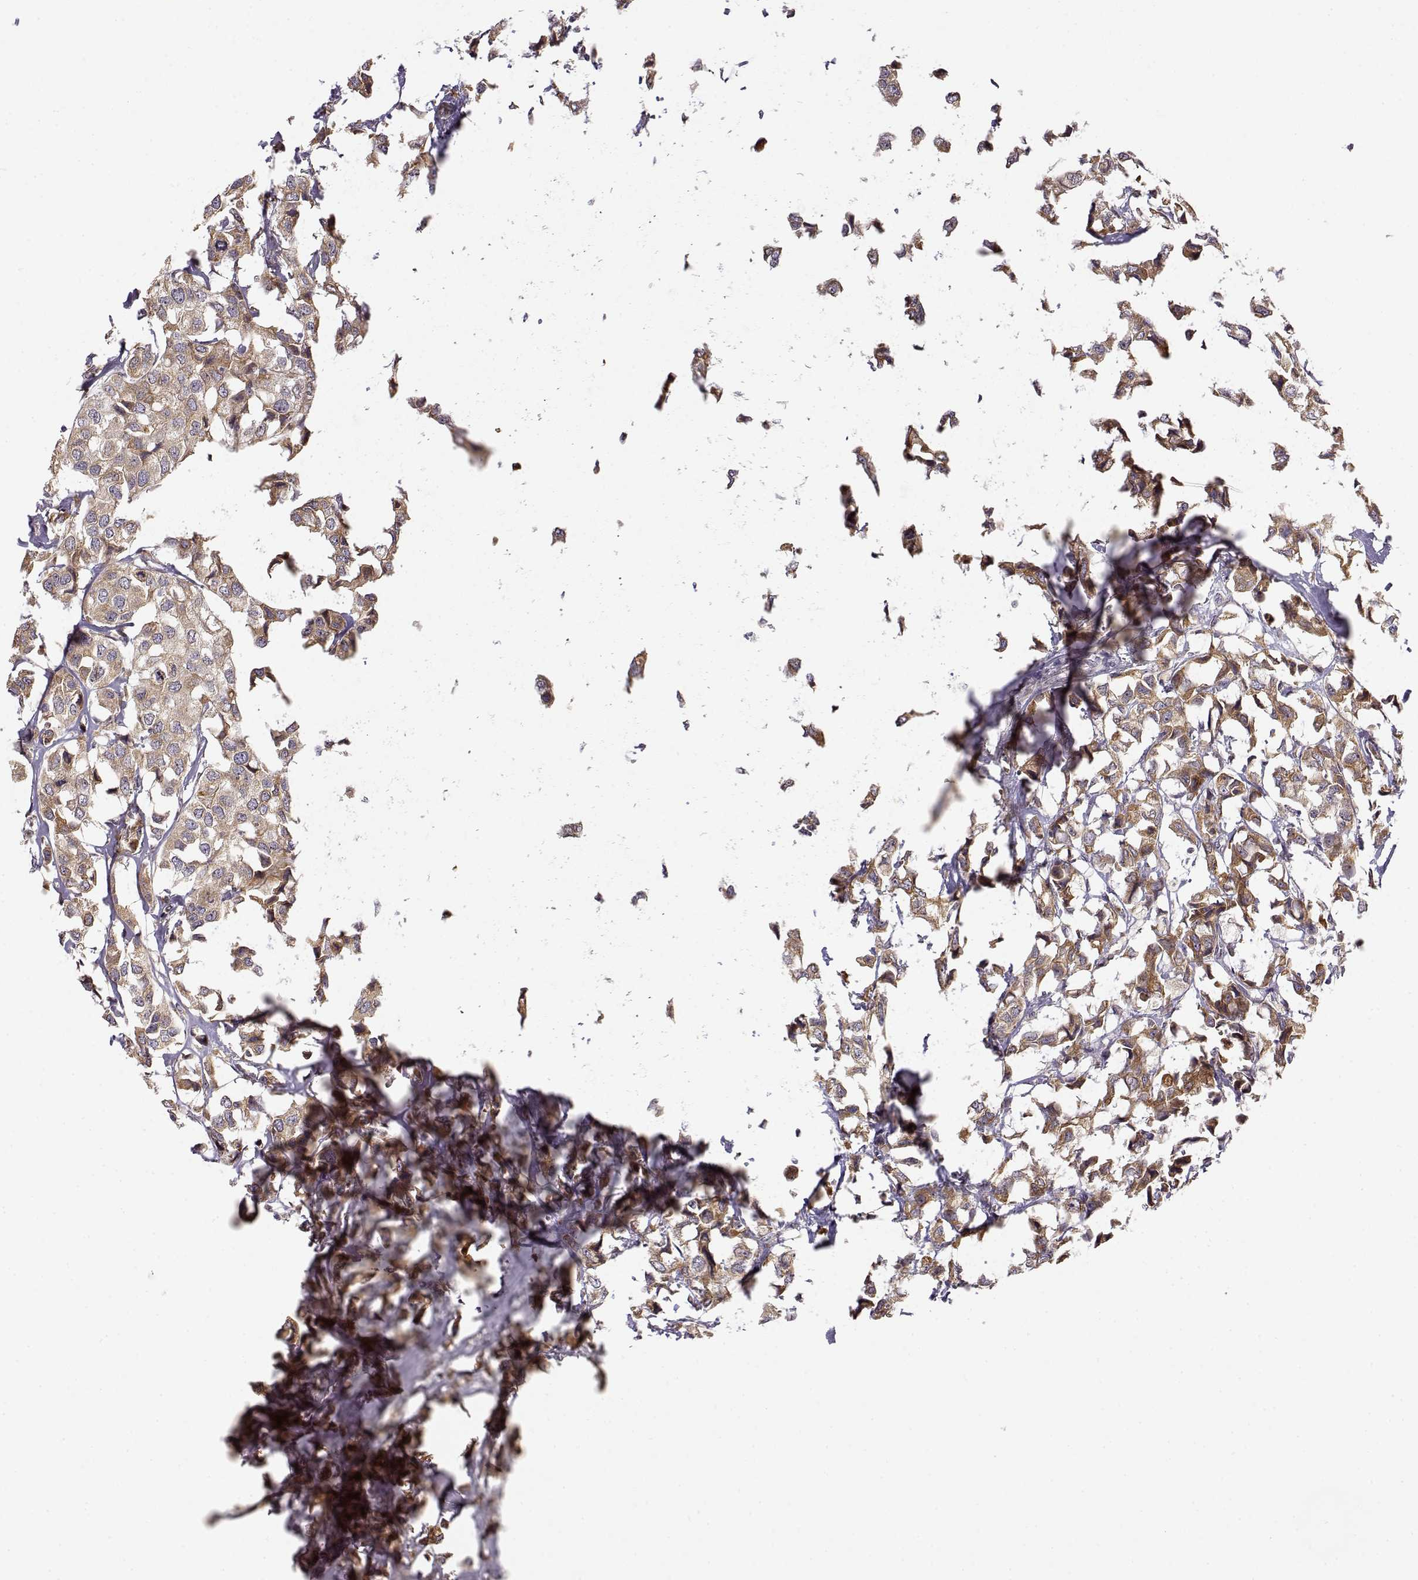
{"staining": {"intensity": "moderate", "quantity": ">75%", "location": "cytoplasmic/membranous"}, "tissue": "breast cancer", "cell_type": "Tumor cells", "image_type": "cancer", "snomed": [{"axis": "morphology", "description": "Duct carcinoma"}, {"axis": "topography", "description": "Breast"}], "caption": "Breast intraductal carcinoma was stained to show a protein in brown. There is medium levels of moderate cytoplasmic/membranous positivity in about >75% of tumor cells.", "gene": "ERGIC2", "patient": {"sex": "female", "age": 80}}